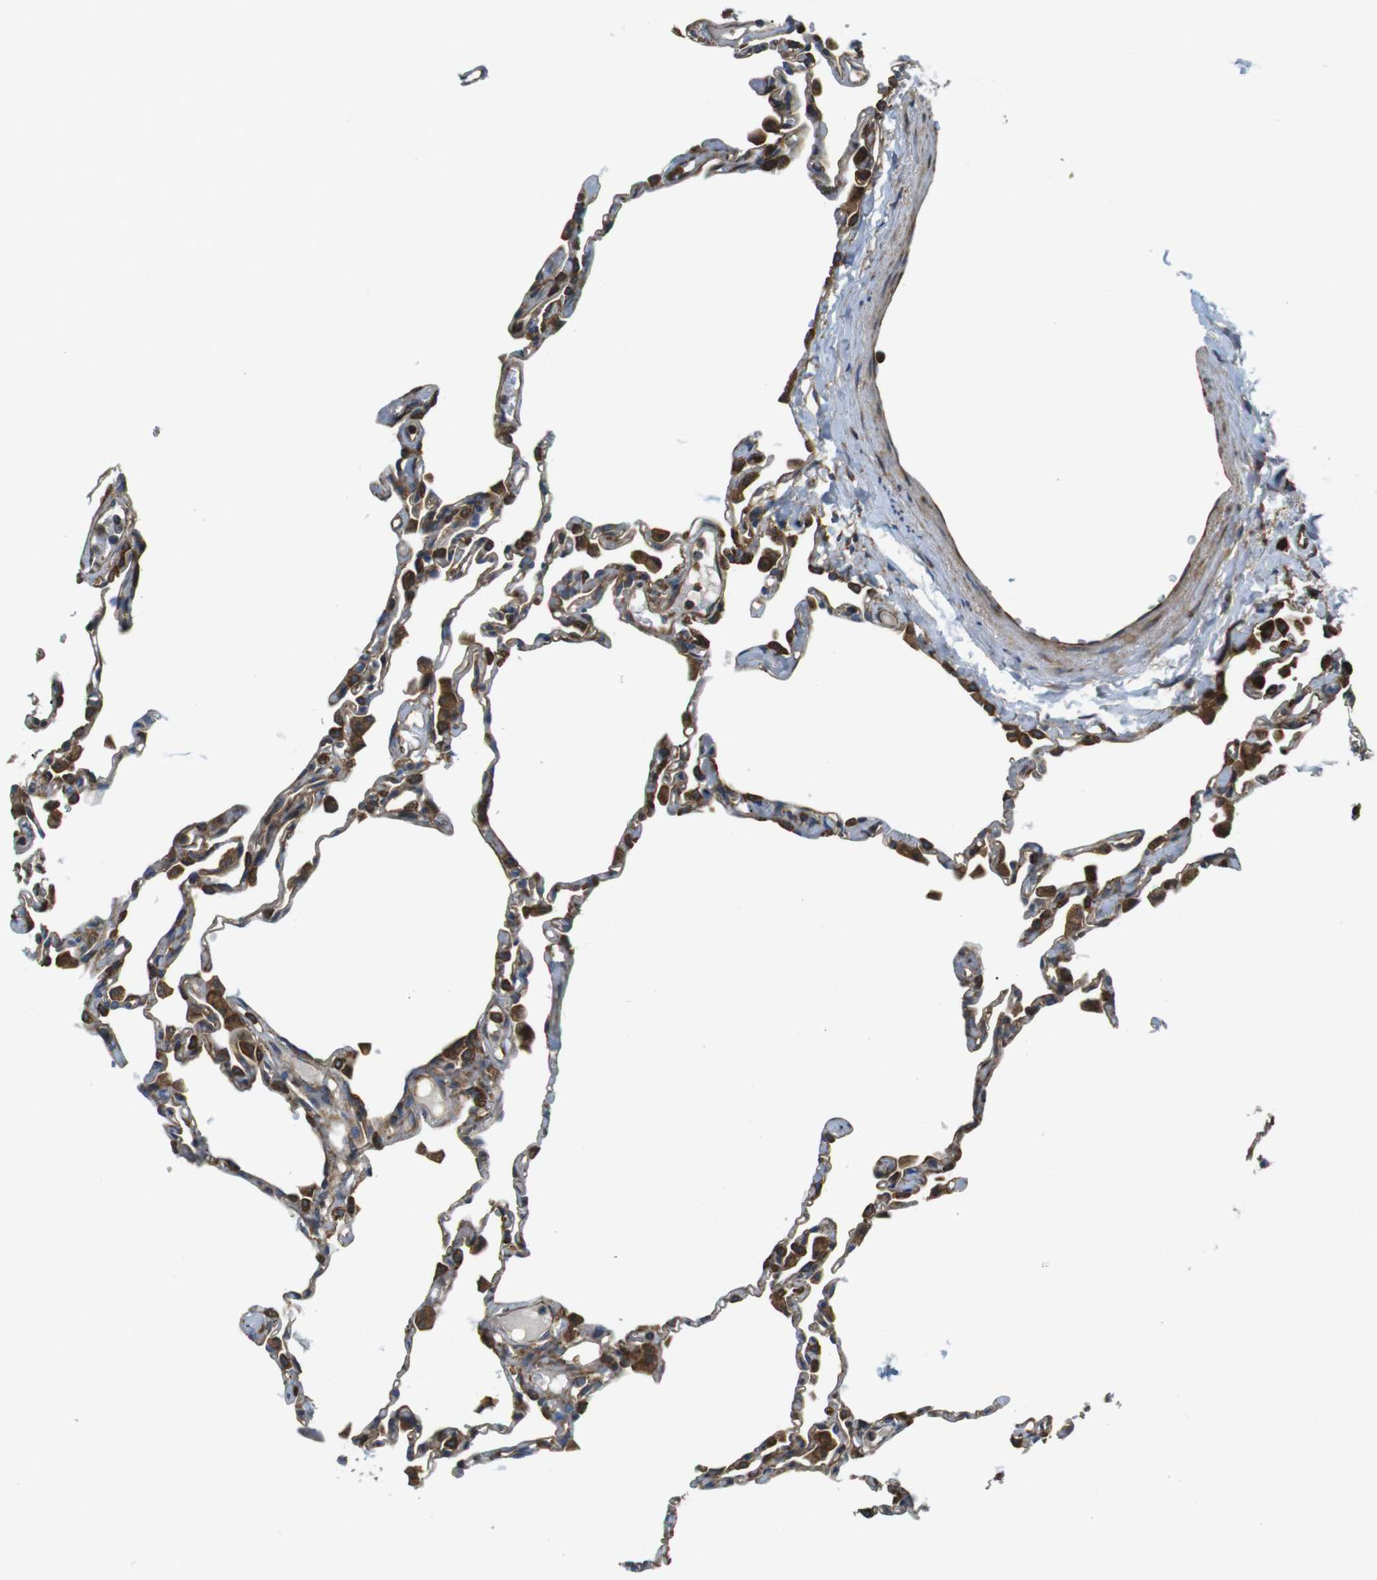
{"staining": {"intensity": "moderate", "quantity": ">75%", "location": "cytoplasmic/membranous"}, "tissue": "lung", "cell_type": "Alveolar cells", "image_type": "normal", "snomed": [{"axis": "morphology", "description": "Normal tissue, NOS"}, {"axis": "topography", "description": "Lung"}], "caption": "Immunohistochemical staining of normal lung shows medium levels of moderate cytoplasmic/membranous expression in approximately >75% of alveolar cells.", "gene": "TSC1", "patient": {"sex": "female", "age": 49}}